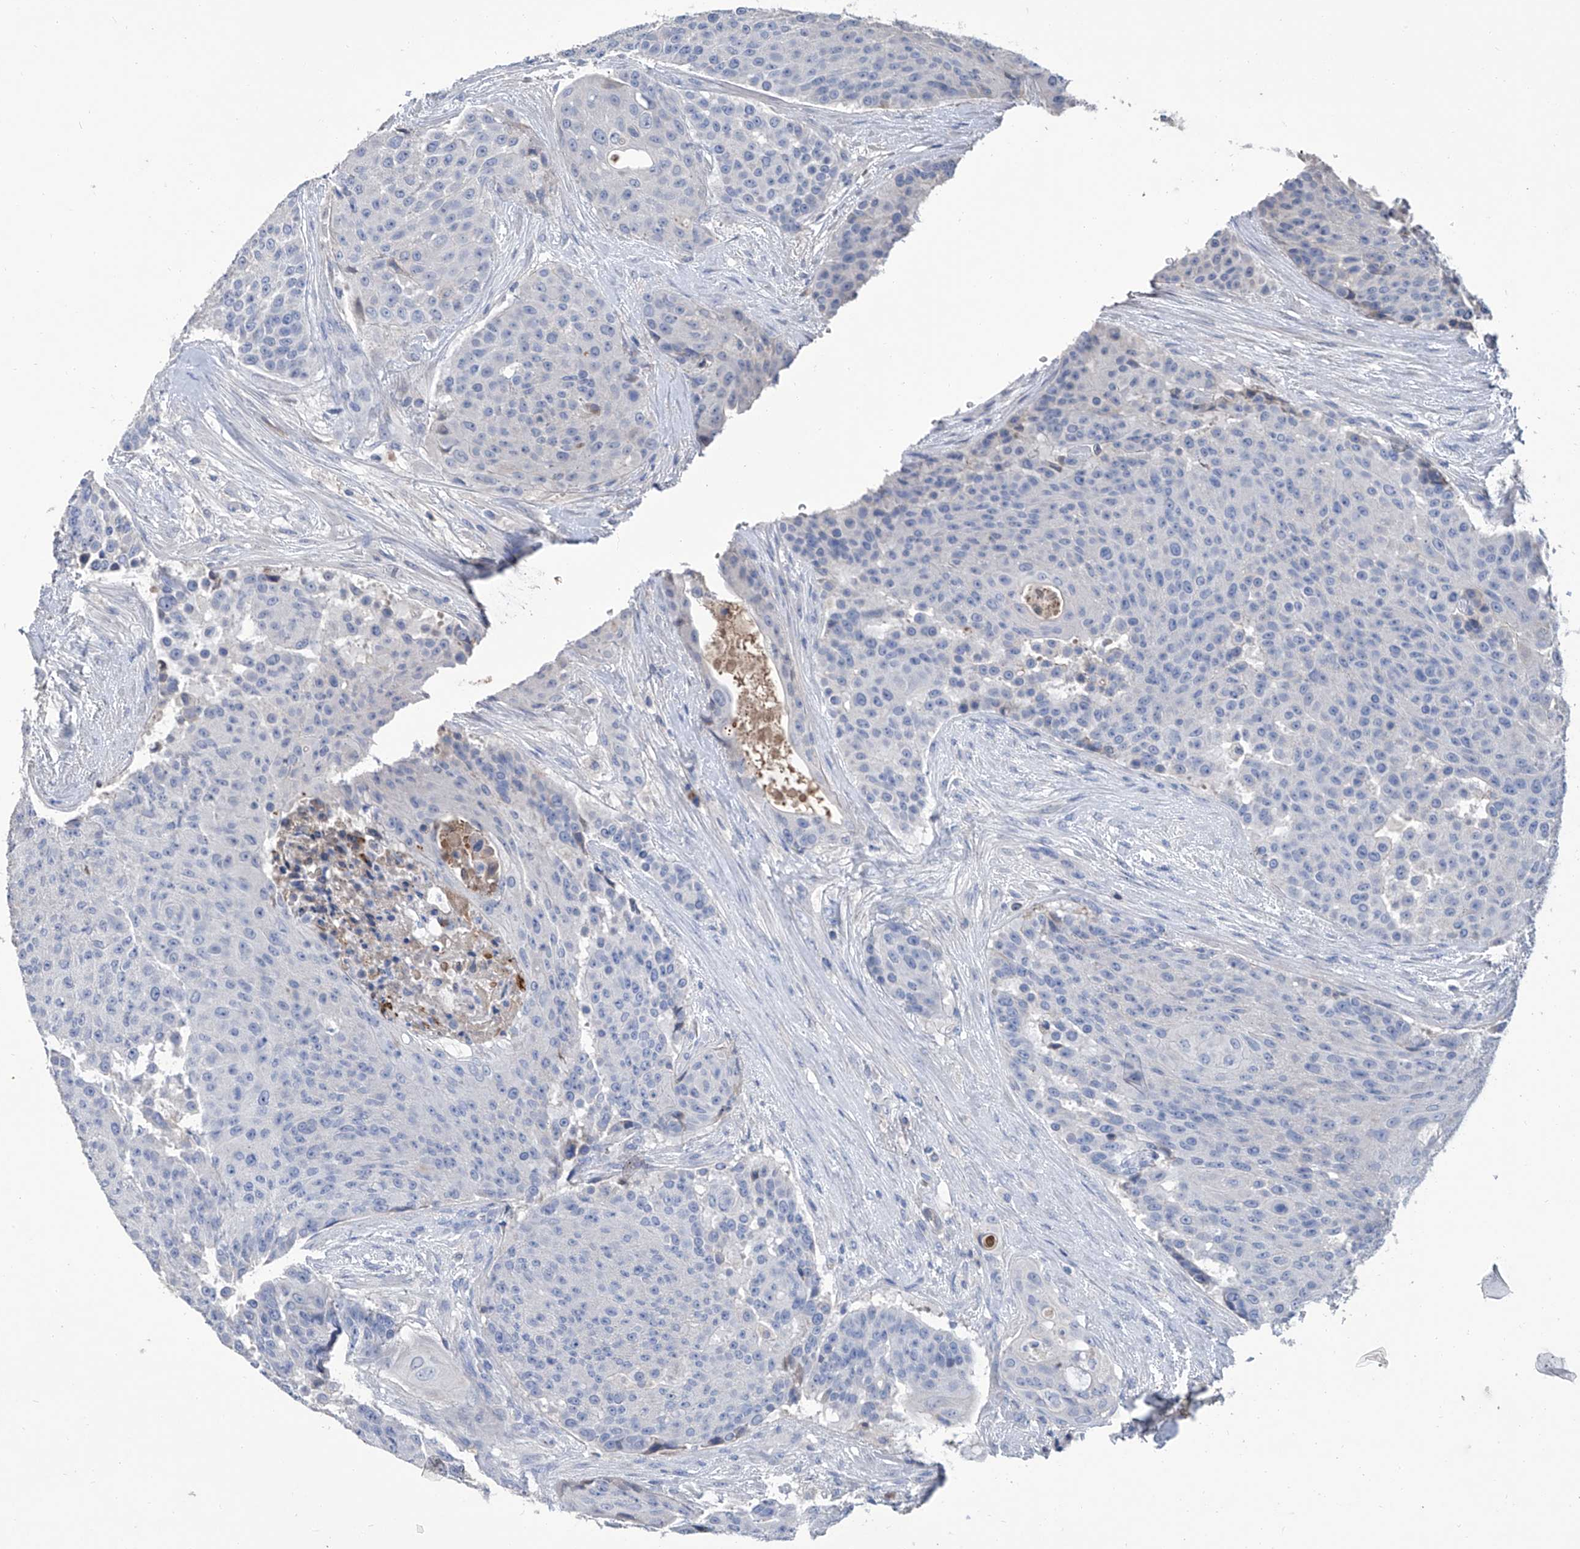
{"staining": {"intensity": "negative", "quantity": "none", "location": "none"}, "tissue": "urothelial cancer", "cell_type": "Tumor cells", "image_type": "cancer", "snomed": [{"axis": "morphology", "description": "Urothelial carcinoma, High grade"}, {"axis": "topography", "description": "Urinary bladder"}], "caption": "Immunohistochemistry micrograph of neoplastic tissue: high-grade urothelial carcinoma stained with DAB displays no significant protein staining in tumor cells.", "gene": "GPT", "patient": {"sex": "female", "age": 63}}